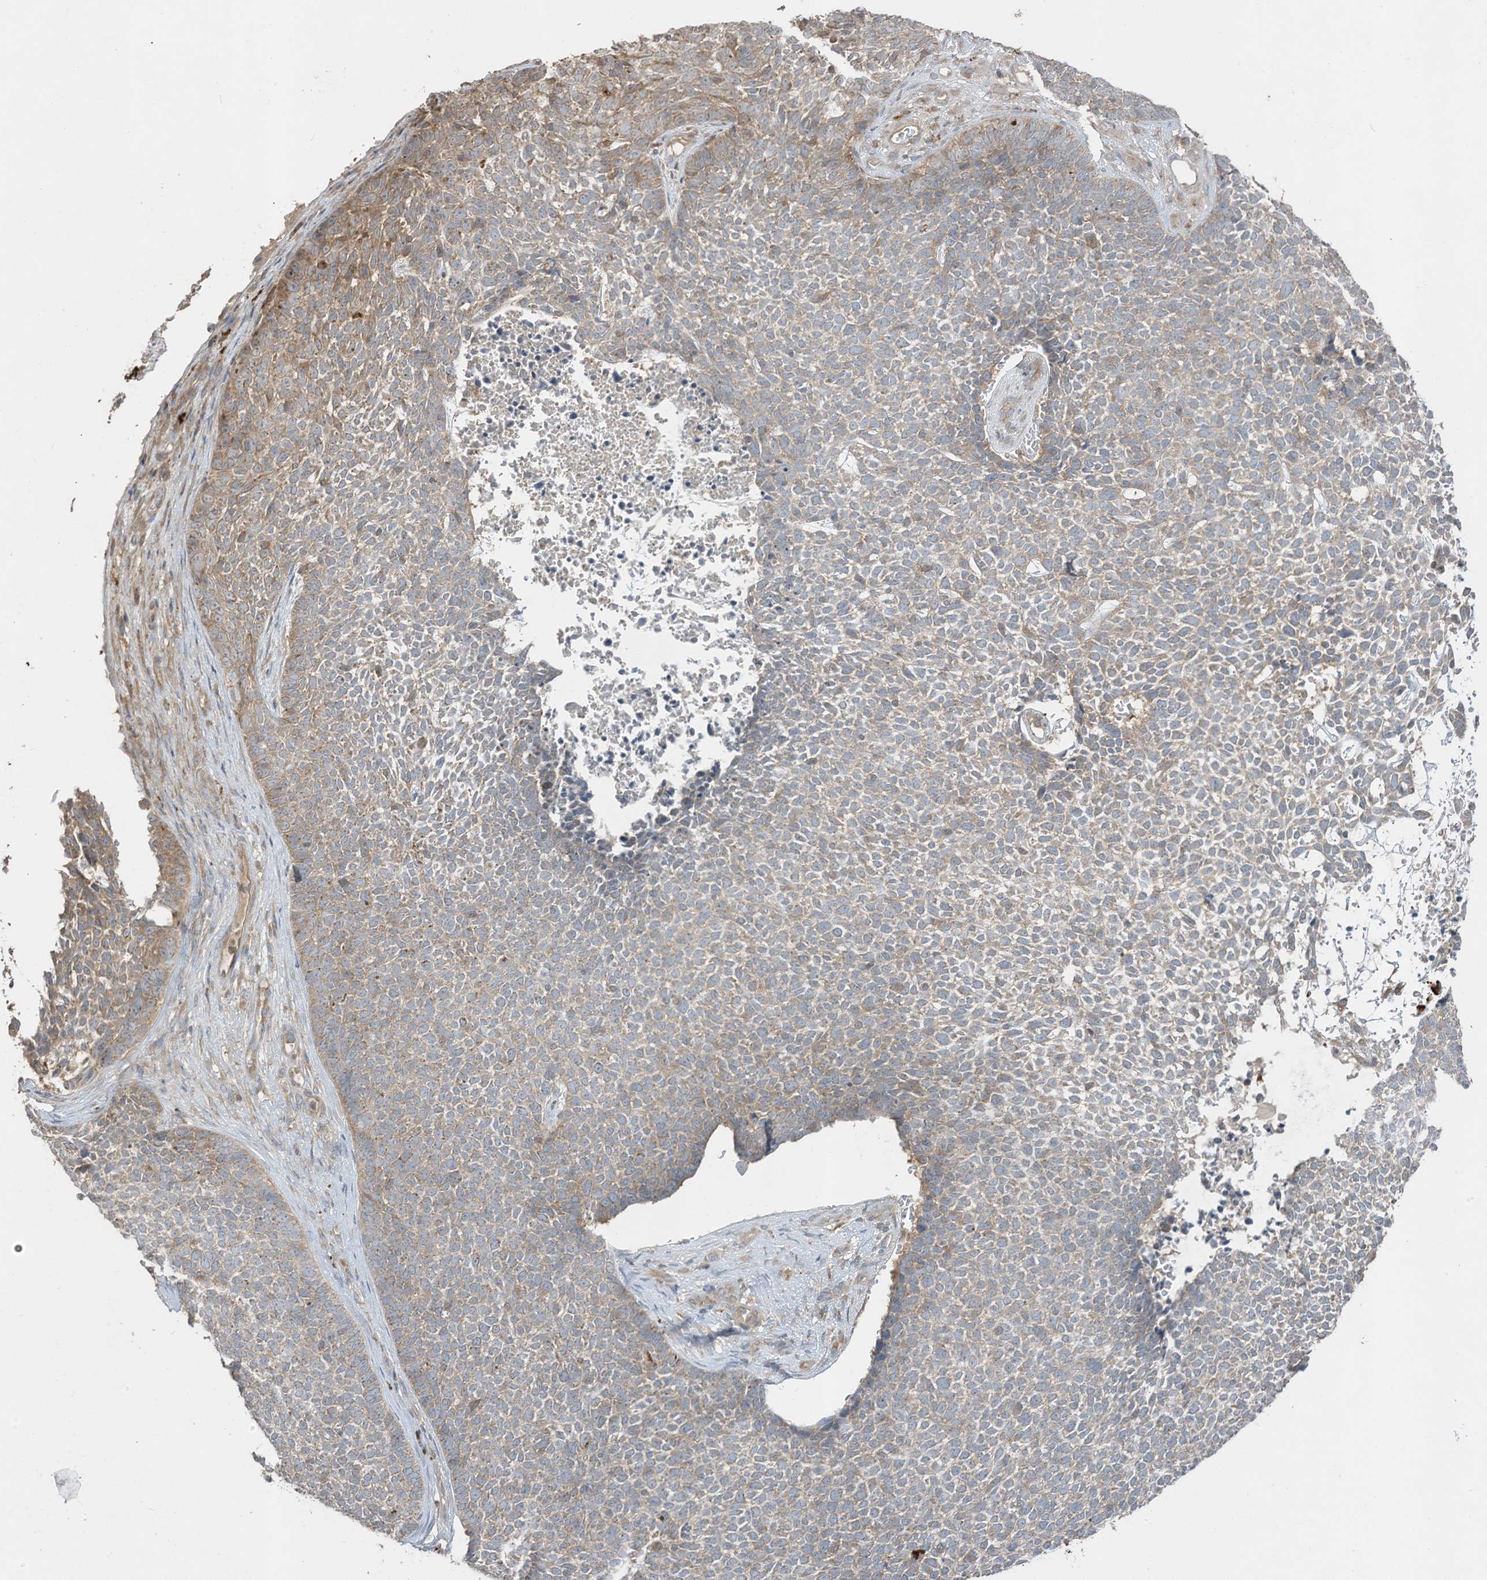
{"staining": {"intensity": "weak", "quantity": "25%-75%", "location": "cytoplasmic/membranous"}, "tissue": "skin cancer", "cell_type": "Tumor cells", "image_type": "cancer", "snomed": [{"axis": "morphology", "description": "Basal cell carcinoma"}, {"axis": "topography", "description": "Skin"}], "caption": "Skin cancer stained with a brown dye reveals weak cytoplasmic/membranous positive staining in about 25%-75% of tumor cells.", "gene": "LDAH", "patient": {"sex": "female", "age": 84}}